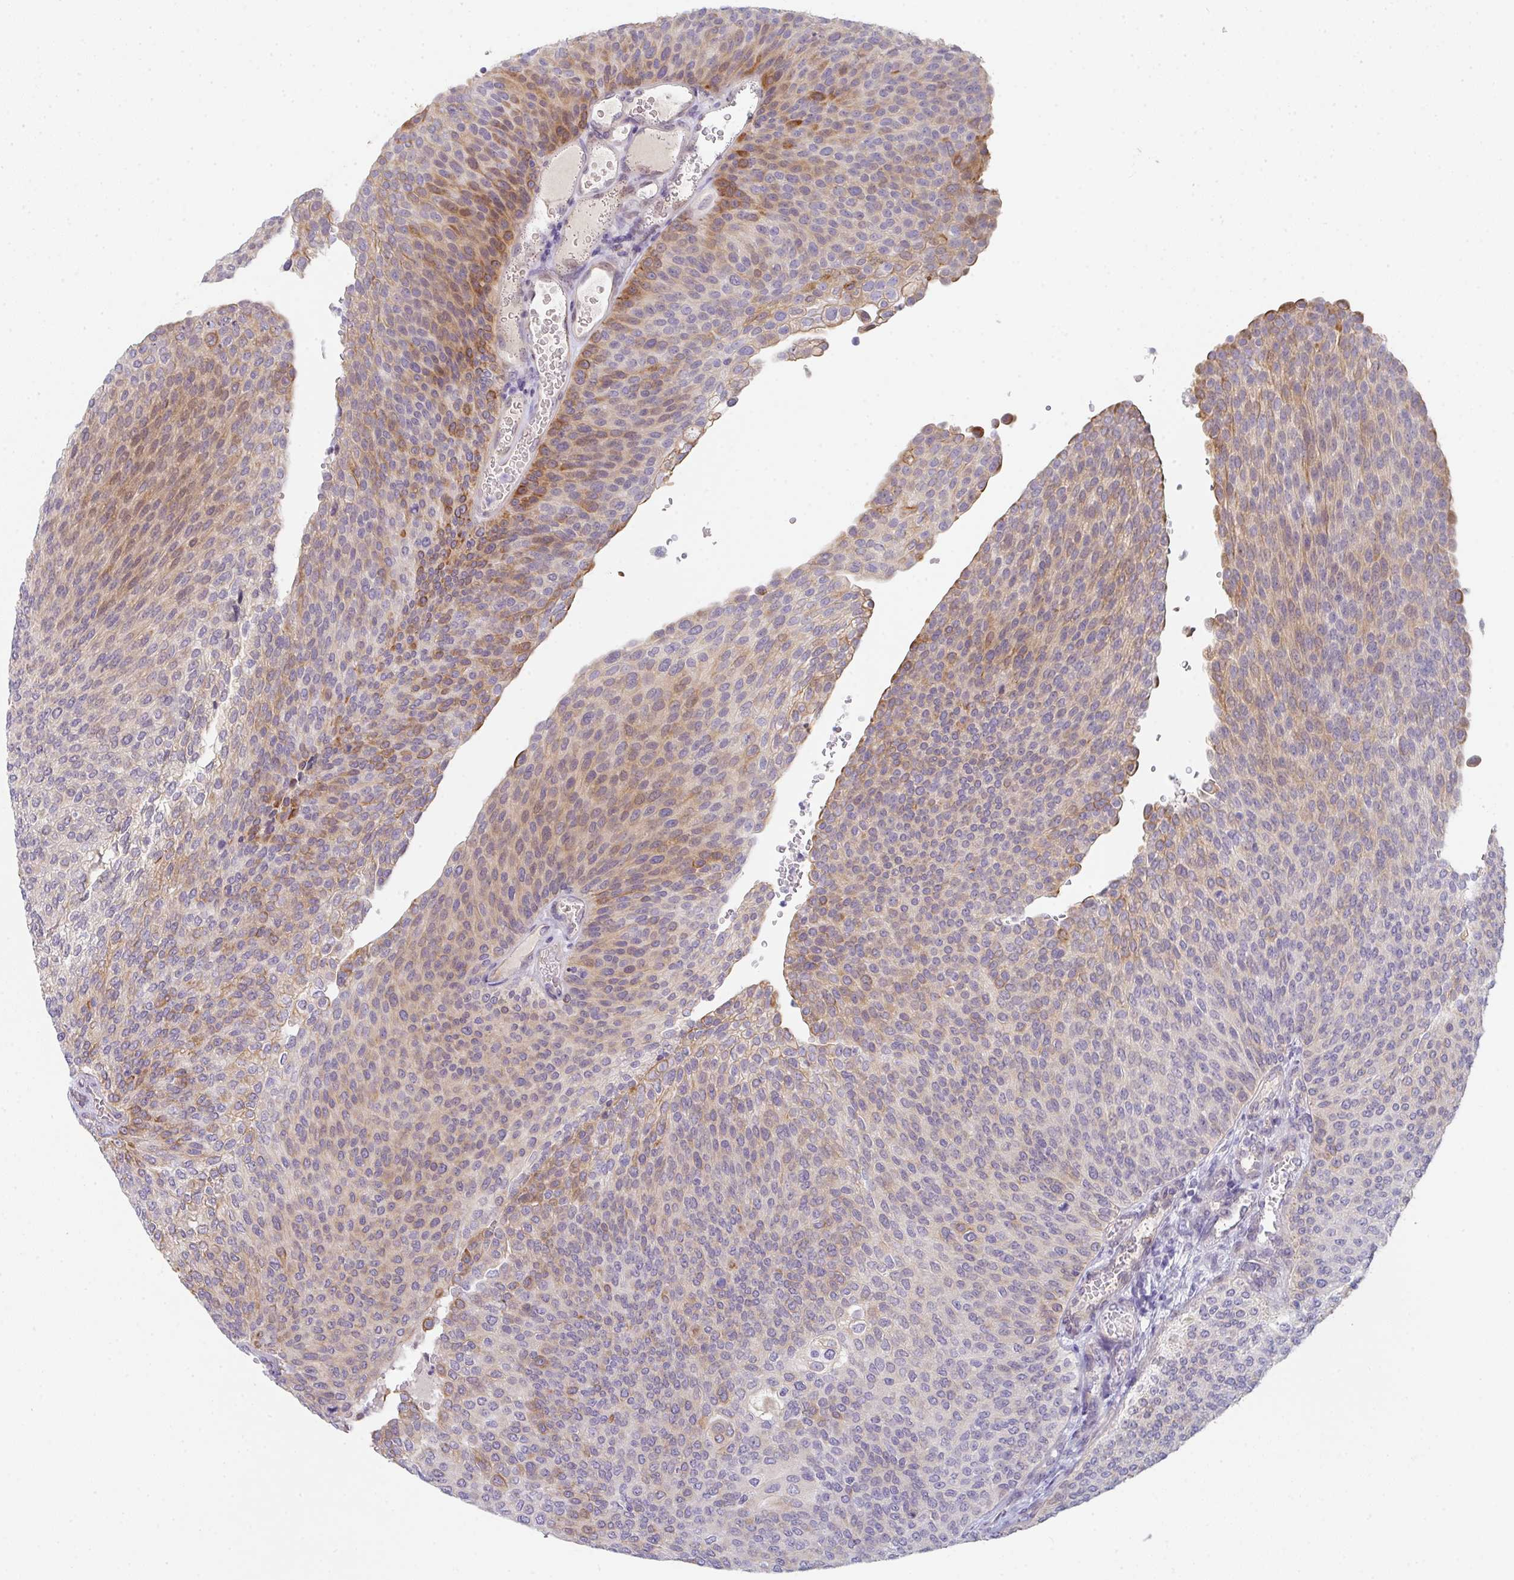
{"staining": {"intensity": "moderate", "quantity": "25%-75%", "location": "cytoplasmic/membranous"}, "tissue": "urothelial cancer", "cell_type": "Tumor cells", "image_type": "cancer", "snomed": [{"axis": "morphology", "description": "Urothelial carcinoma, High grade"}, {"axis": "topography", "description": "Urinary bladder"}], "caption": "High-magnification brightfield microscopy of urothelial cancer stained with DAB (3,3'-diaminobenzidine) (brown) and counterstained with hematoxylin (blue). tumor cells exhibit moderate cytoplasmic/membranous expression is present in approximately25%-75% of cells. Nuclei are stained in blue.", "gene": "TNFRSF10A", "patient": {"sex": "female", "age": 79}}